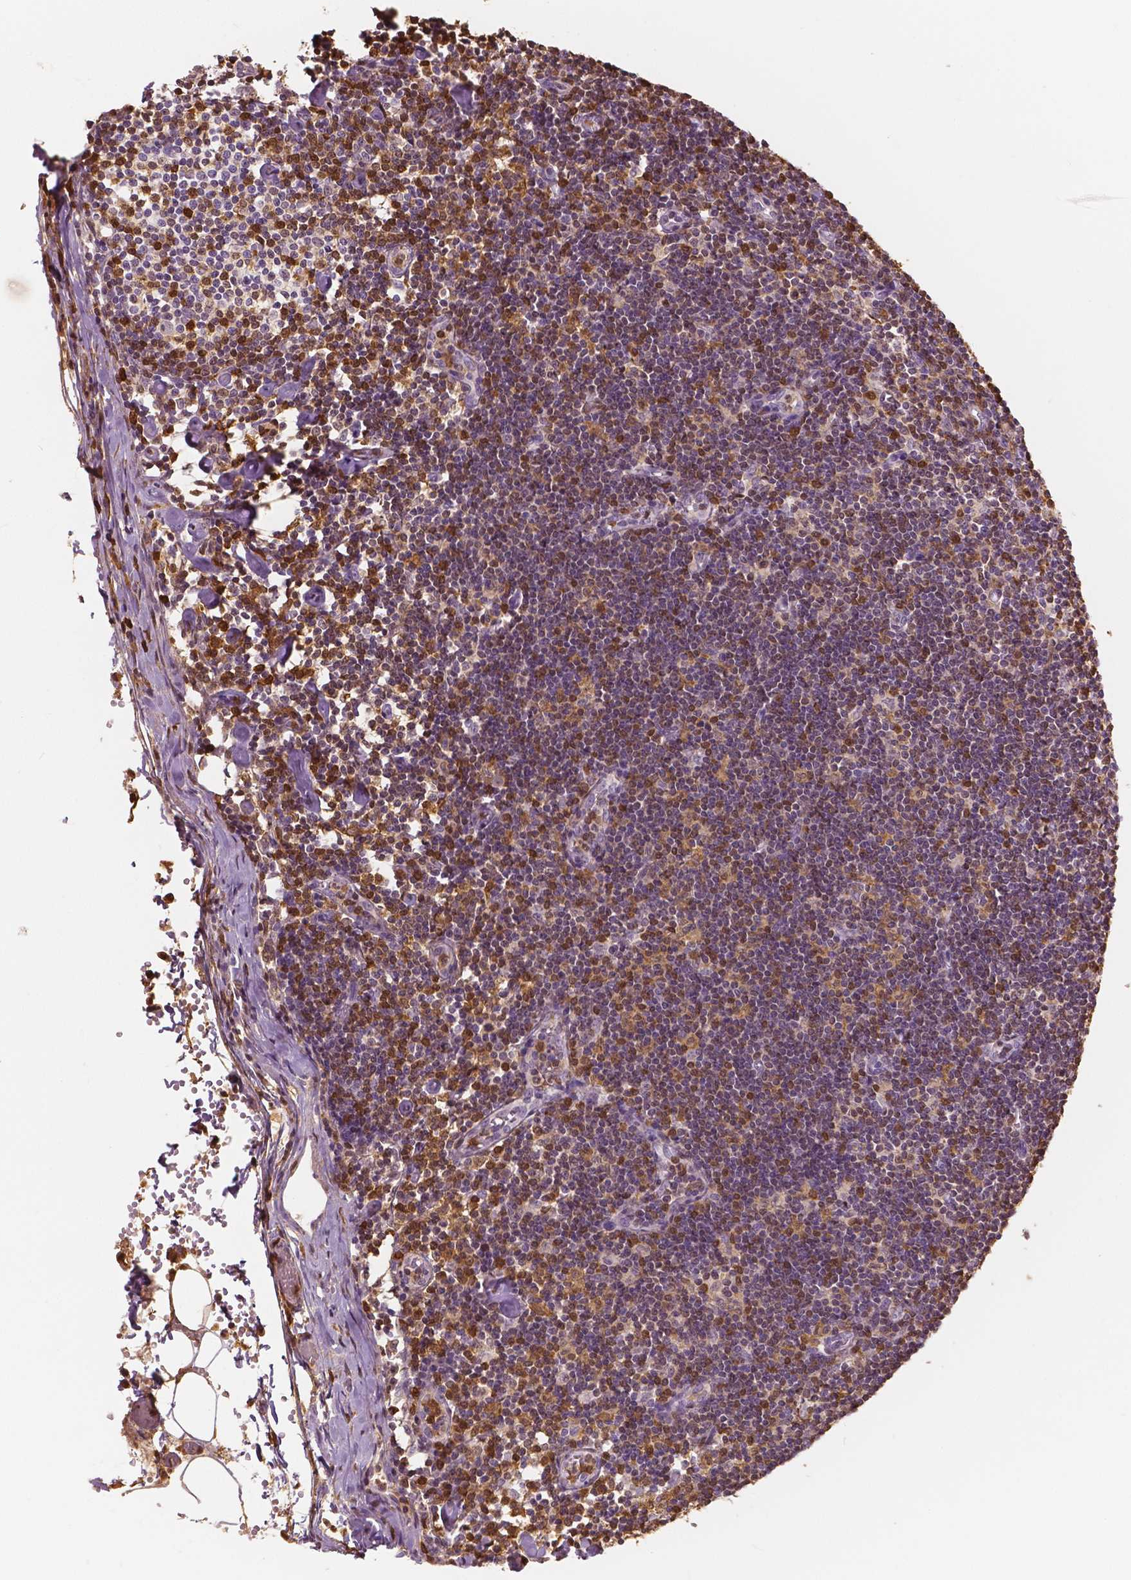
{"staining": {"intensity": "moderate", "quantity": "<25%", "location": "cytoplasmic/membranous"}, "tissue": "lymph node", "cell_type": "Germinal center cells", "image_type": "normal", "snomed": [{"axis": "morphology", "description": "Normal tissue, NOS"}, {"axis": "topography", "description": "Lymph node"}], "caption": "Moderate cytoplasmic/membranous protein positivity is present in about <25% of germinal center cells in lymph node.", "gene": "S100A4", "patient": {"sex": "female", "age": 42}}